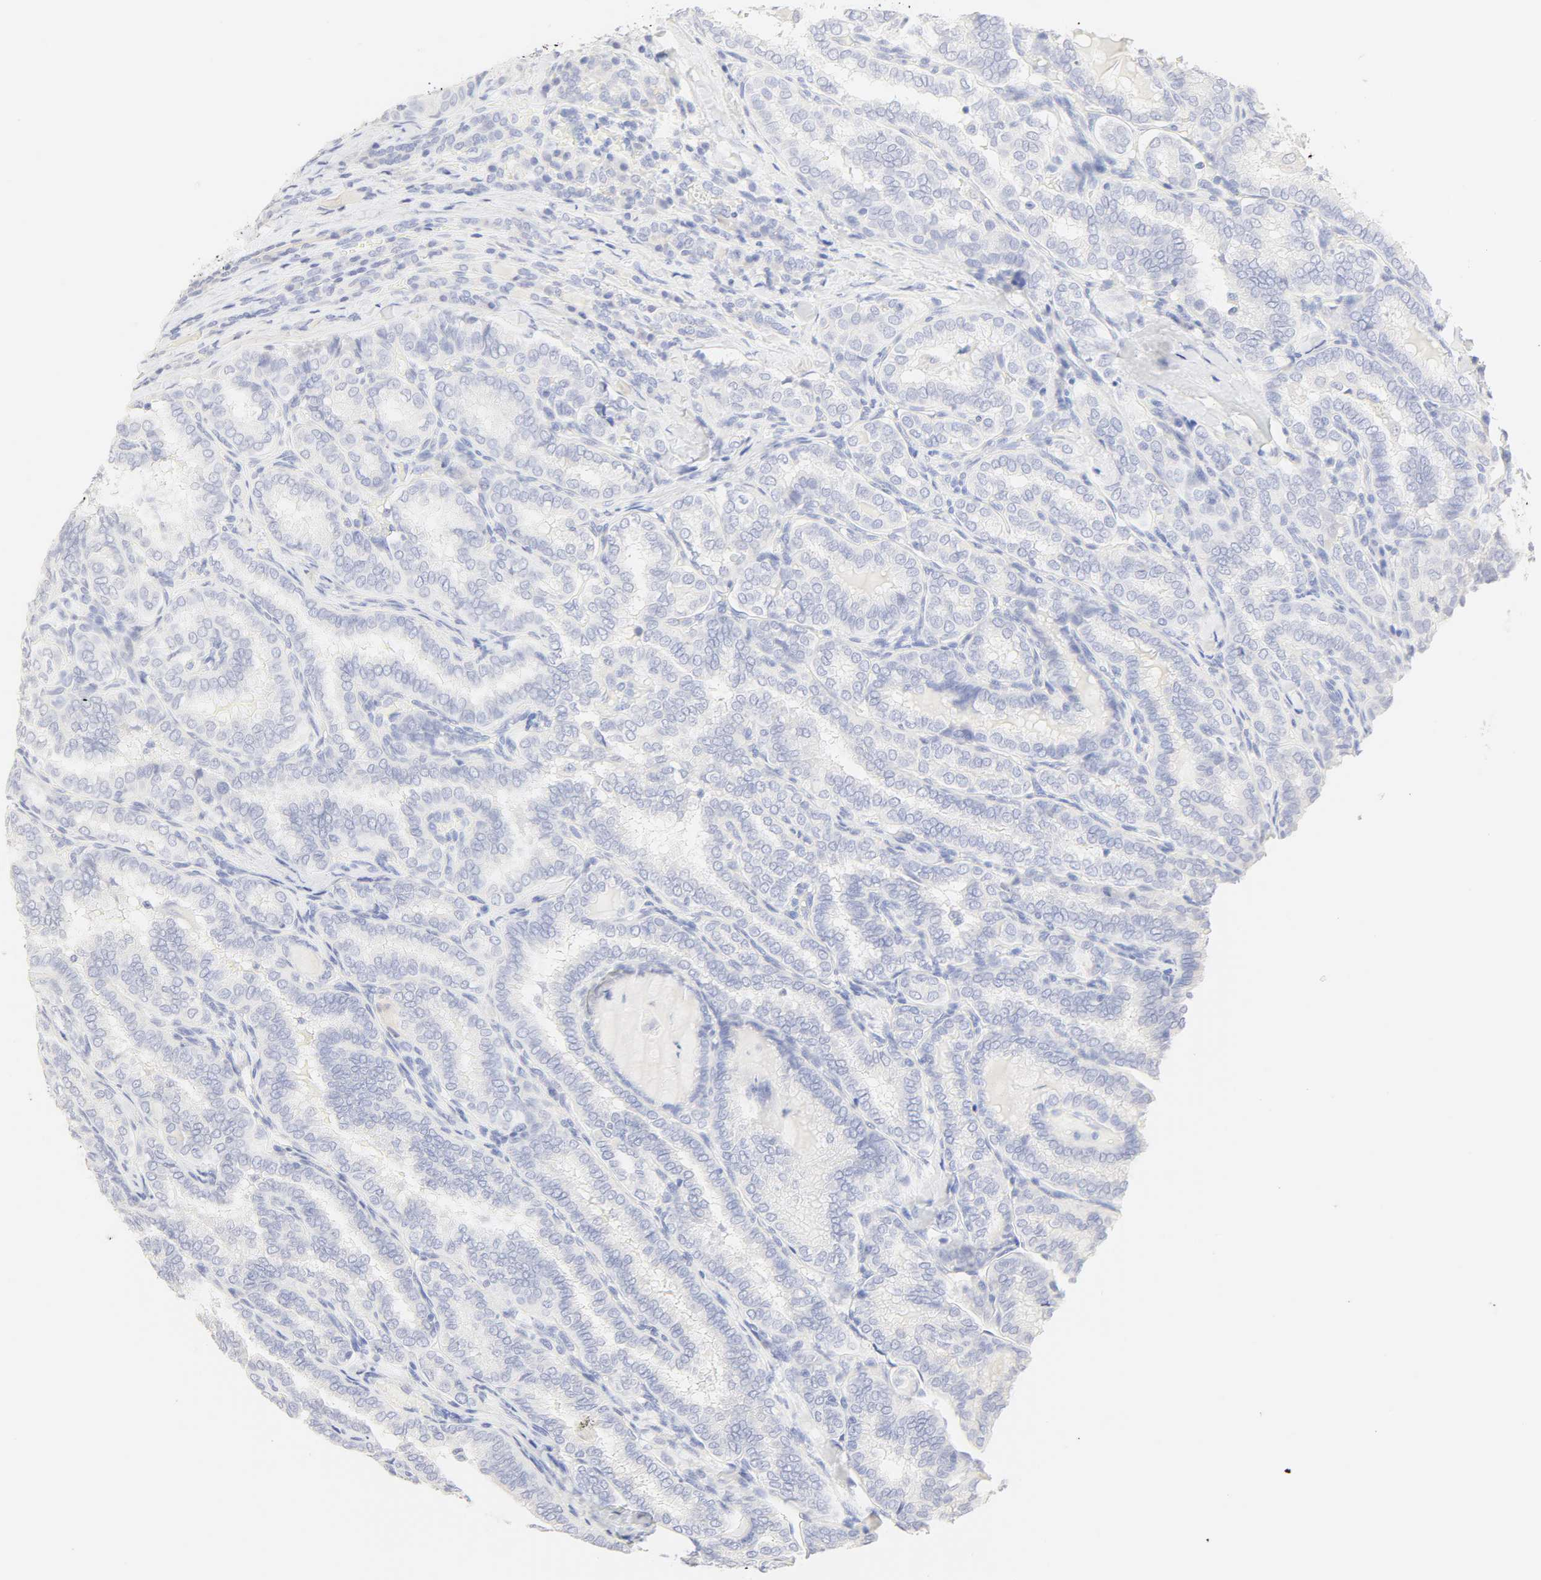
{"staining": {"intensity": "negative", "quantity": "none", "location": "none"}, "tissue": "thyroid cancer", "cell_type": "Tumor cells", "image_type": "cancer", "snomed": [{"axis": "morphology", "description": "Papillary adenocarcinoma, NOS"}, {"axis": "topography", "description": "Thyroid gland"}], "caption": "Protein analysis of papillary adenocarcinoma (thyroid) shows no significant expression in tumor cells.", "gene": "SLCO1B3", "patient": {"sex": "female", "age": 30}}